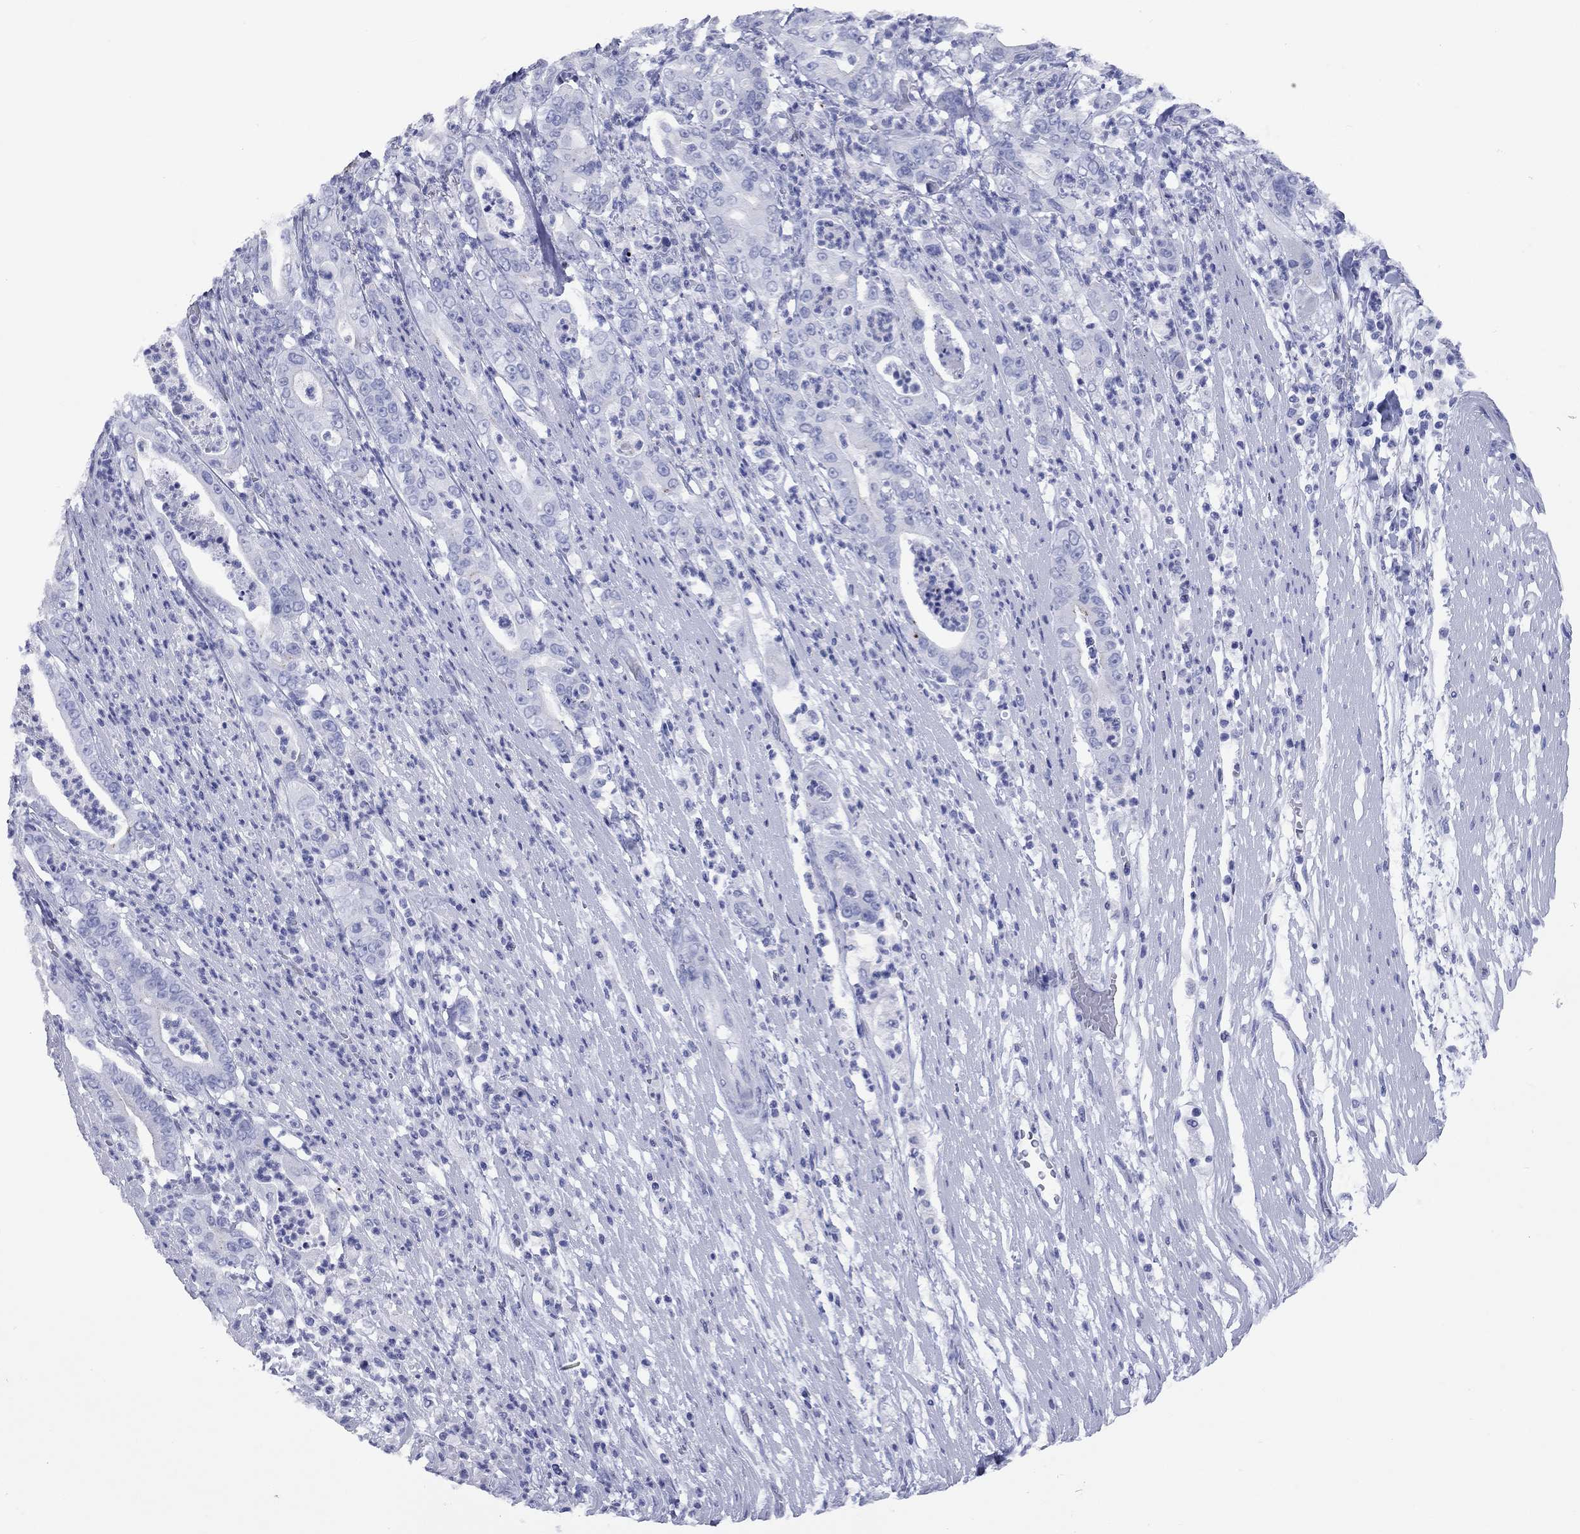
{"staining": {"intensity": "negative", "quantity": "none", "location": "none"}, "tissue": "pancreatic cancer", "cell_type": "Tumor cells", "image_type": "cancer", "snomed": [{"axis": "morphology", "description": "Adenocarcinoma, NOS"}, {"axis": "topography", "description": "Pancreas"}], "caption": "A high-resolution histopathology image shows immunohistochemistry (IHC) staining of adenocarcinoma (pancreatic), which demonstrates no significant staining in tumor cells. (Immunohistochemistry (ihc), brightfield microscopy, high magnification).", "gene": "CCNA1", "patient": {"sex": "male", "age": 71}}